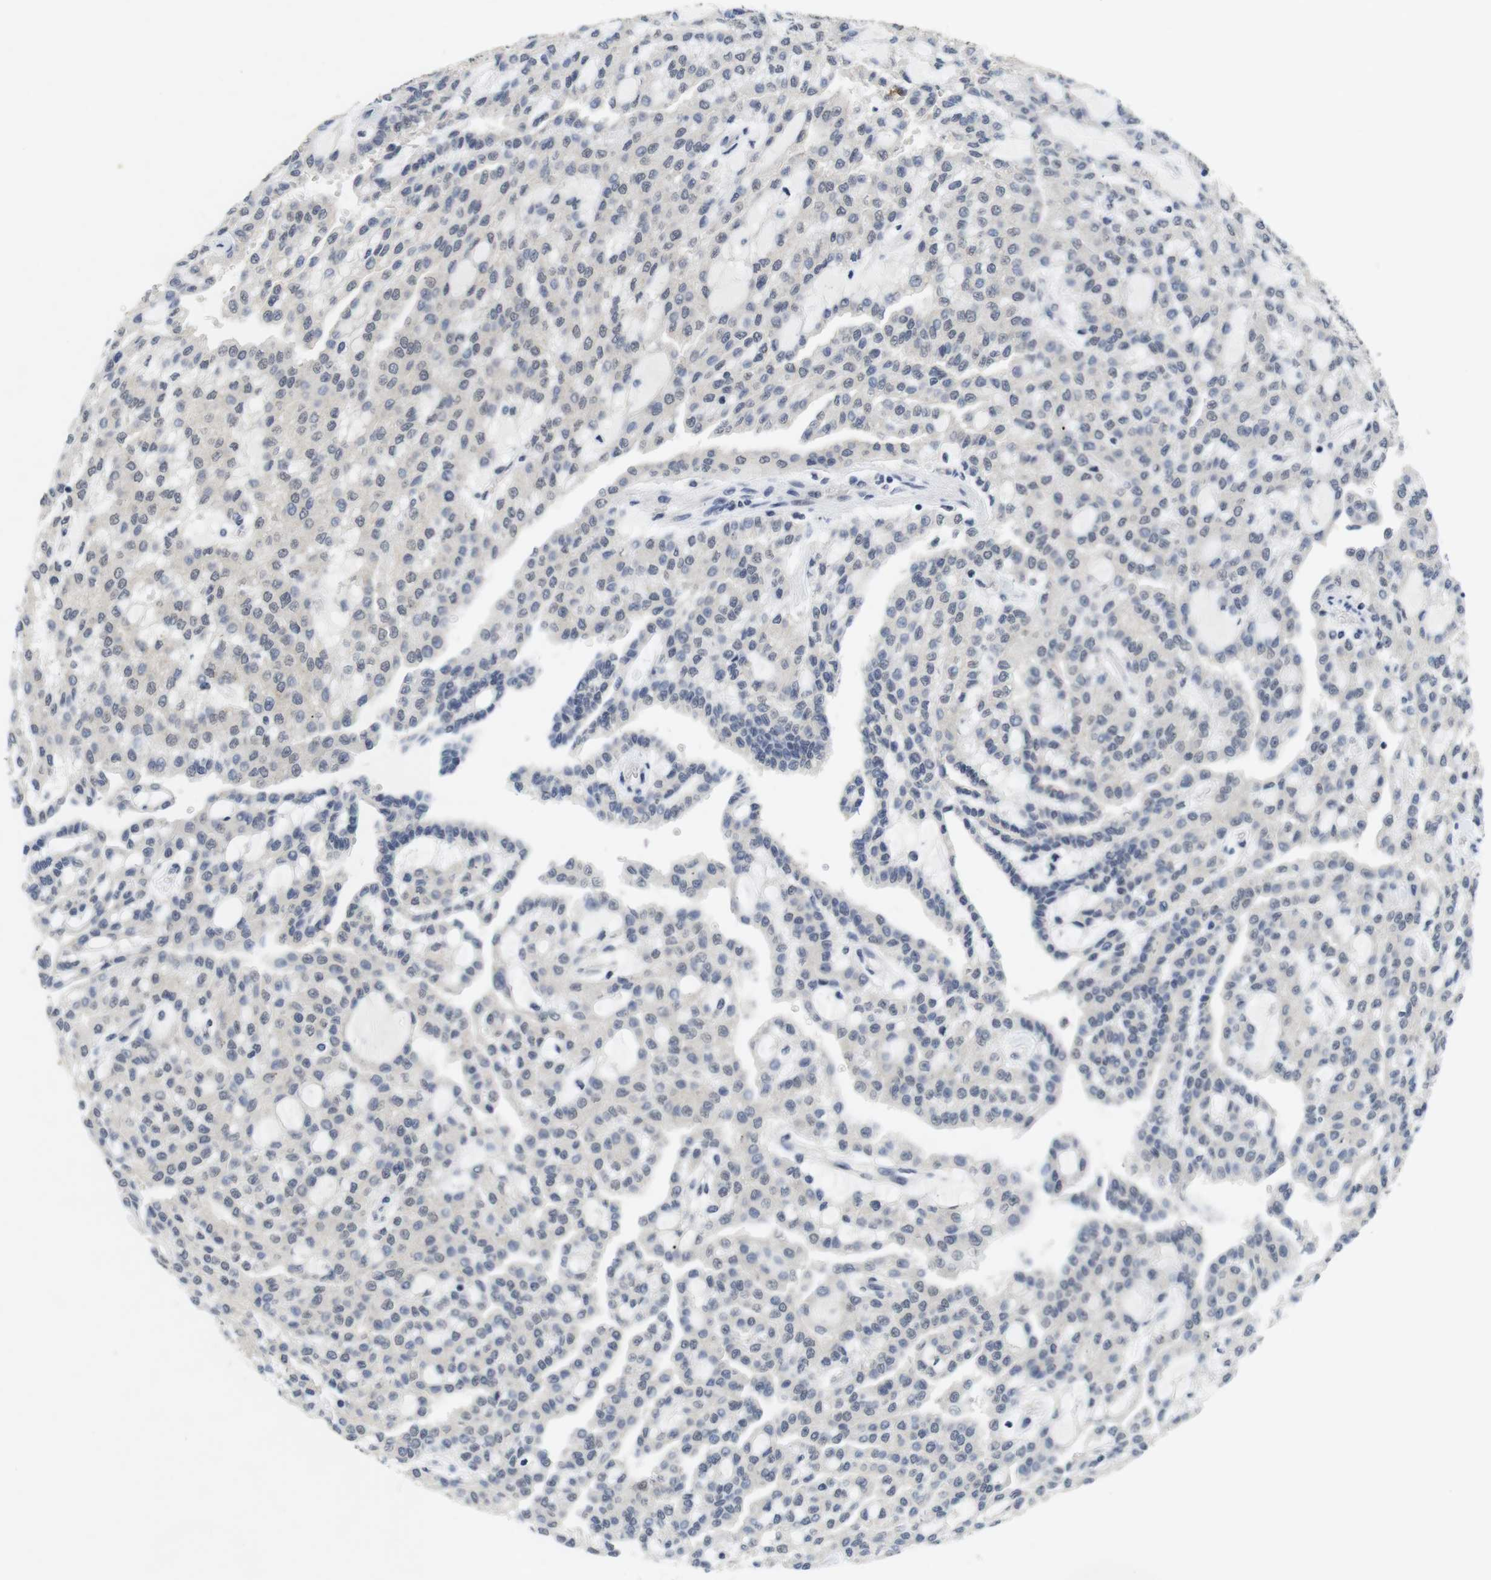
{"staining": {"intensity": "negative", "quantity": "none", "location": "none"}, "tissue": "renal cancer", "cell_type": "Tumor cells", "image_type": "cancer", "snomed": [{"axis": "morphology", "description": "Adenocarcinoma, NOS"}, {"axis": "topography", "description": "Kidney"}], "caption": "Histopathology image shows no significant protein positivity in tumor cells of renal cancer (adenocarcinoma).", "gene": "SKP2", "patient": {"sex": "male", "age": 63}}